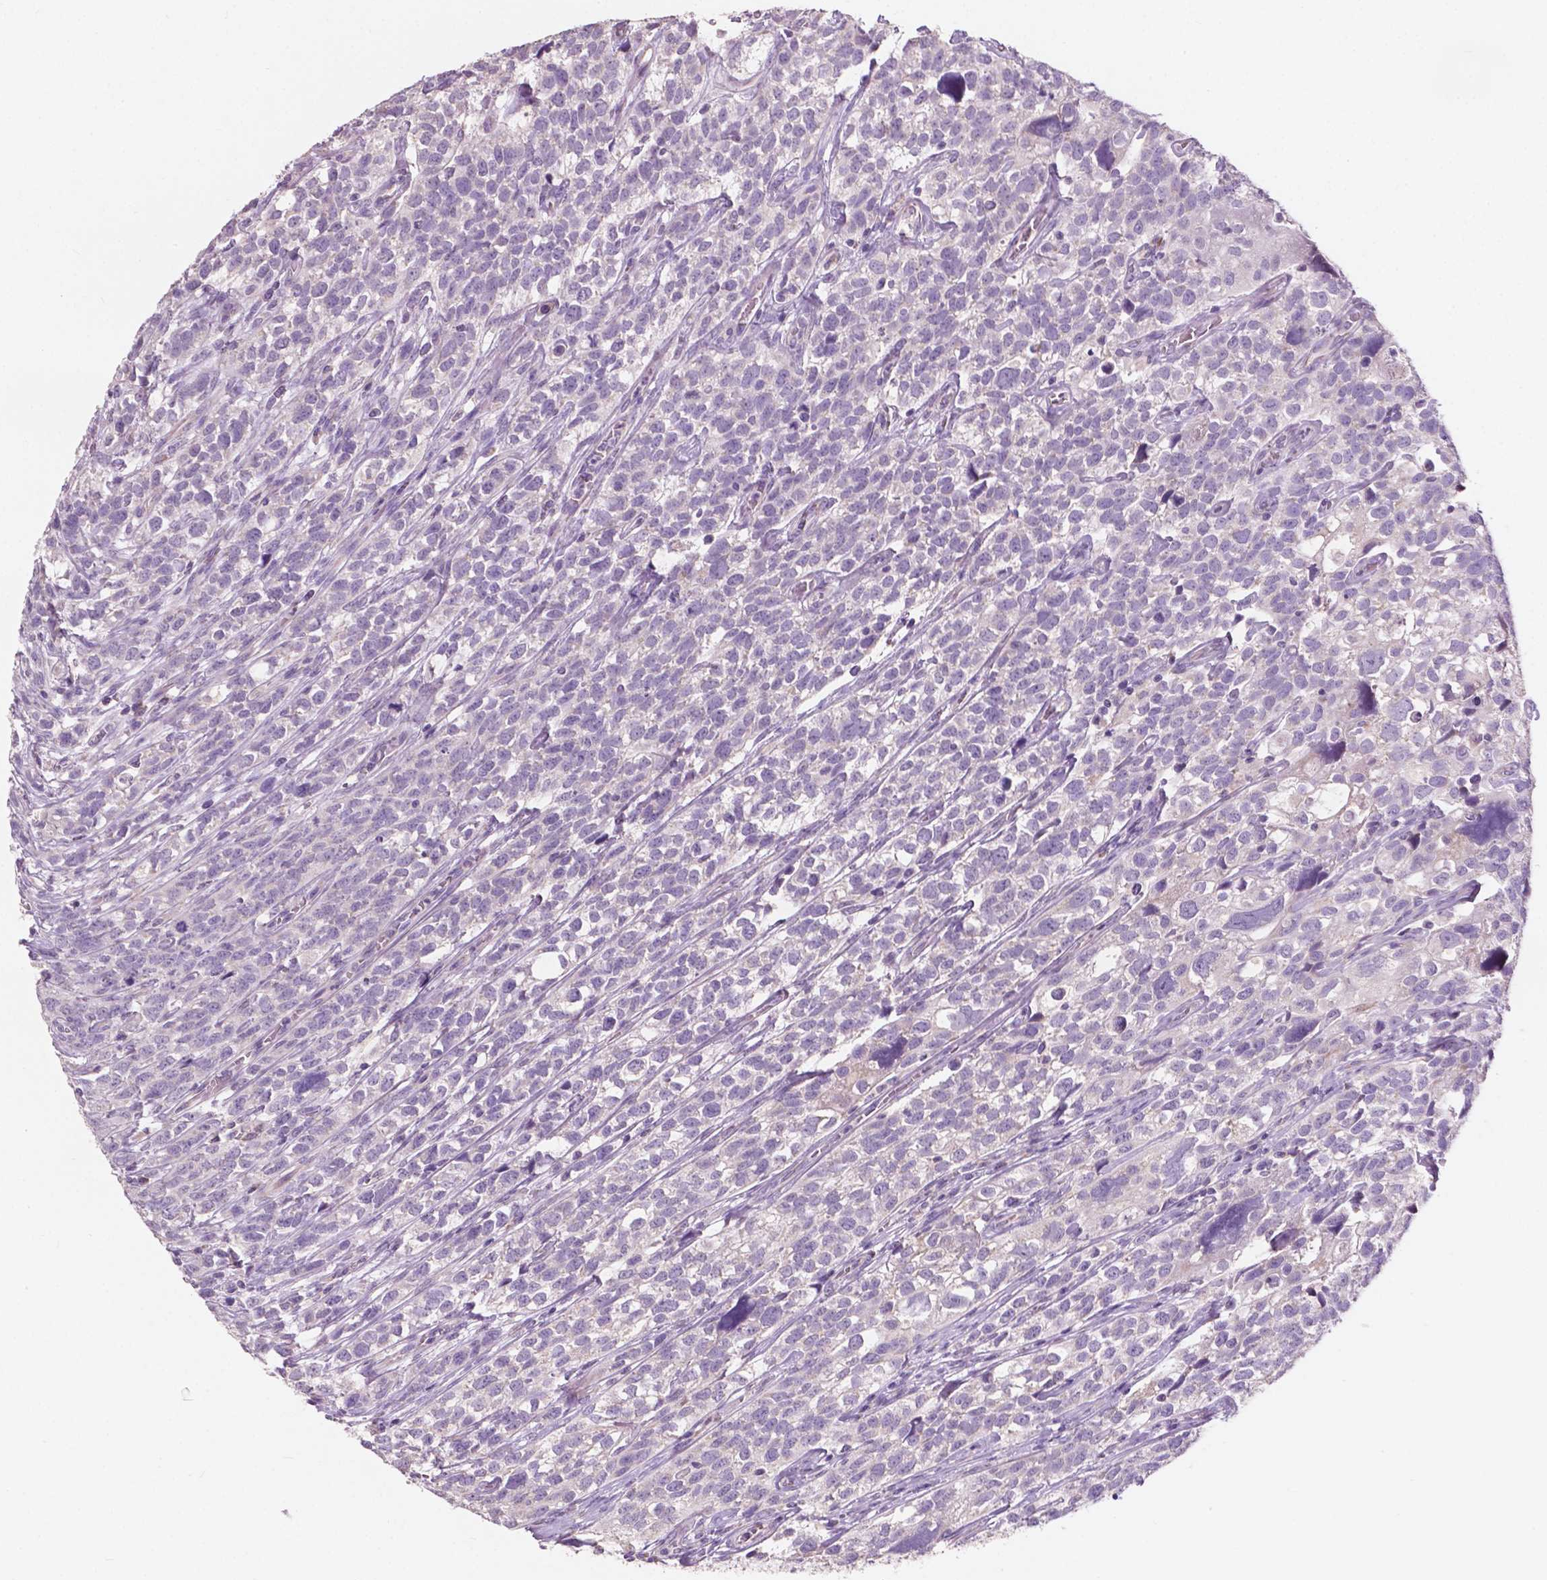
{"staining": {"intensity": "negative", "quantity": "none", "location": "none"}, "tissue": "urothelial cancer", "cell_type": "Tumor cells", "image_type": "cancer", "snomed": [{"axis": "morphology", "description": "Urothelial carcinoma, High grade"}, {"axis": "topography", "description": "Urinary bladder"}], "caption": "DAB immunohistochemical staining of urothelial carcinoma (high-grade) reveals no significant positivity in tumor cells.", "gene": "NDUFS1", "patient": {"sex": "female", "age": 58}}